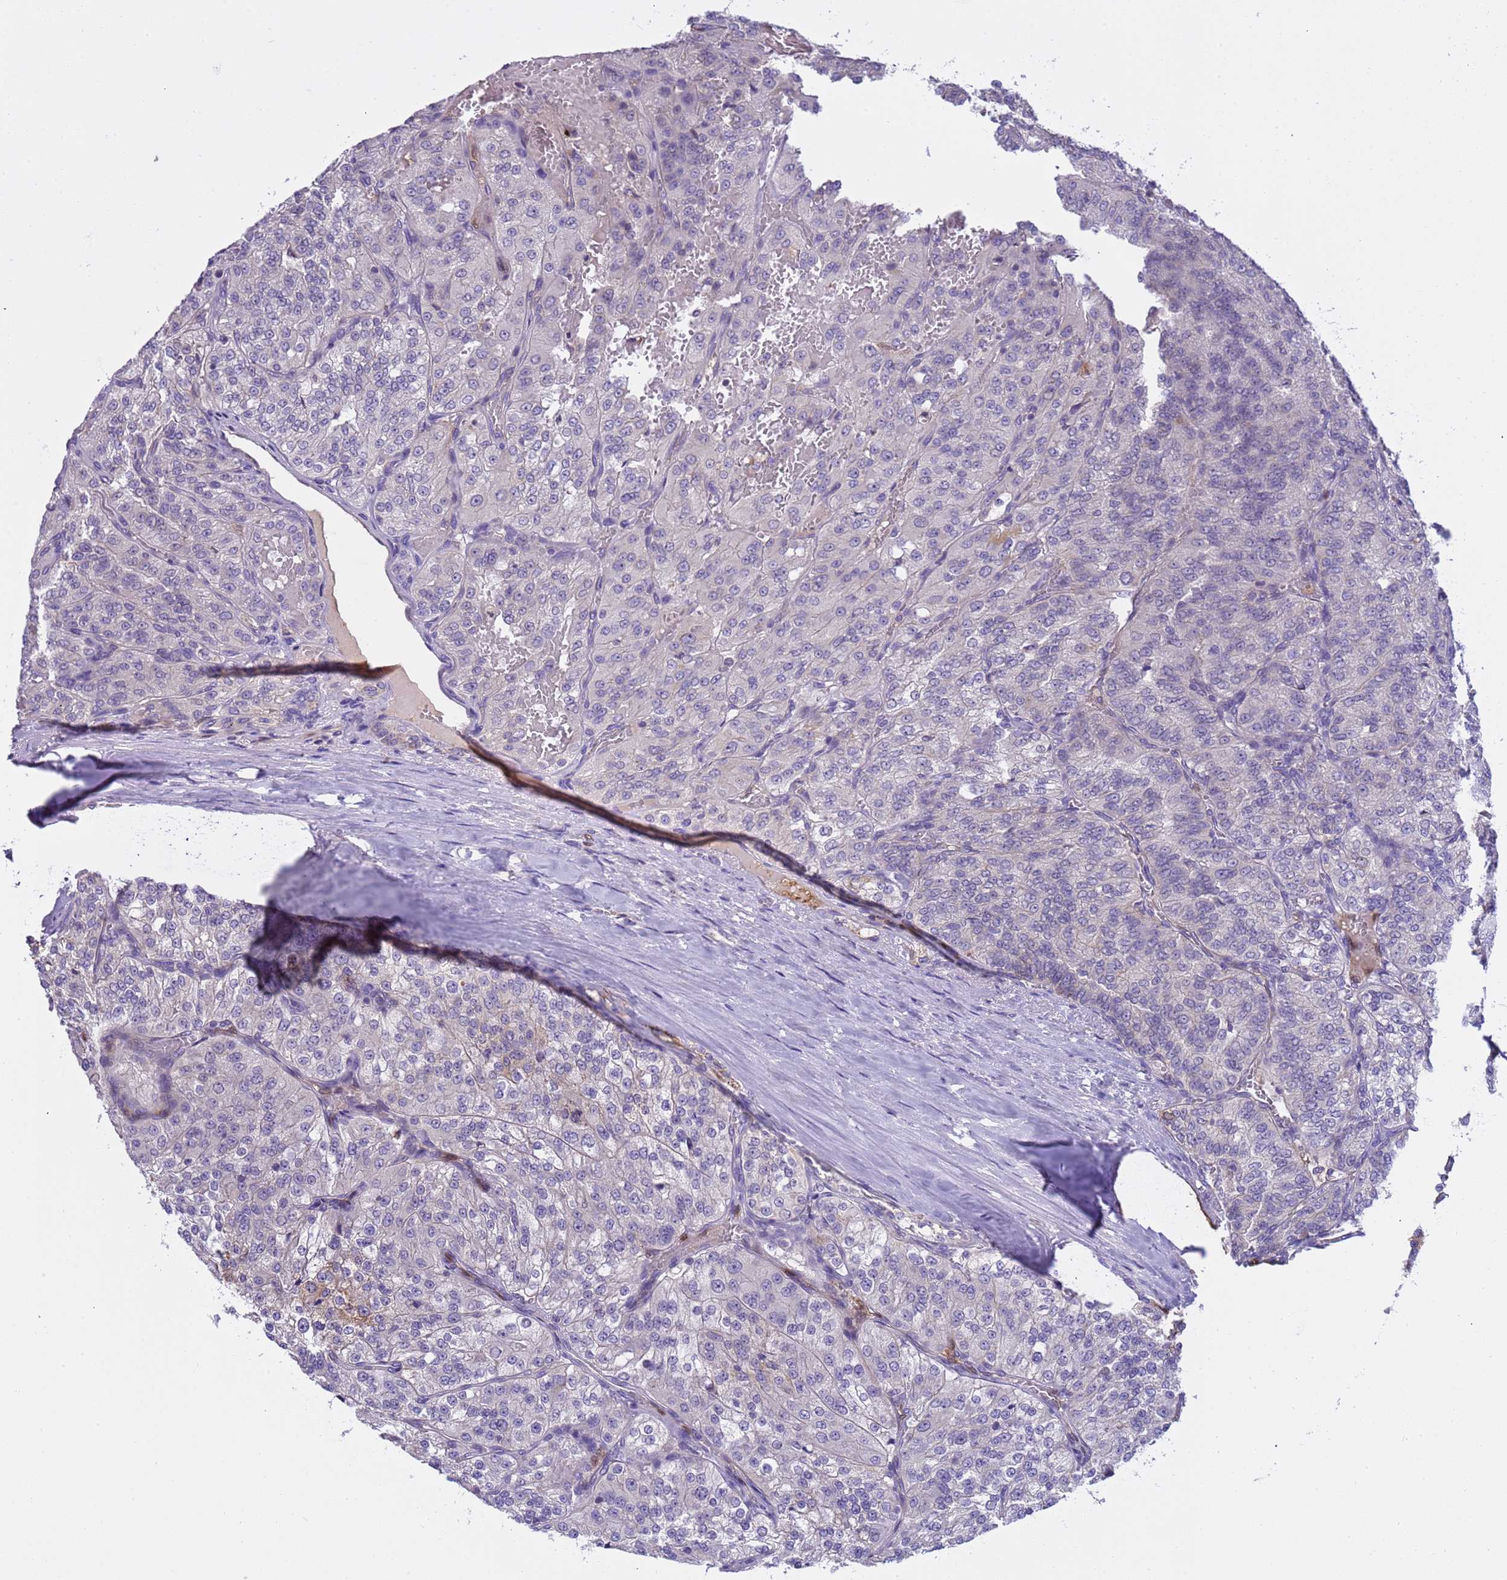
{"staining": {"intensity": "negative", "quantity": "none", "location": "none"}, "tissue": "renal cancer", "cell_type": "Tumor cells", "image_type": "cancer", "snomed": [{"axis": "morphology", "description": "Adenocarcinoma, NOS"}, {"axis": "topography", "description": "Kidney"}], "caption": "The immunohistochemistry (IHC) image has no significant expression in tumor cells of renal adenocarcinoma tissue.", "gene": "PLCXD3", "patient": {"sex": "female", "age": 63}}